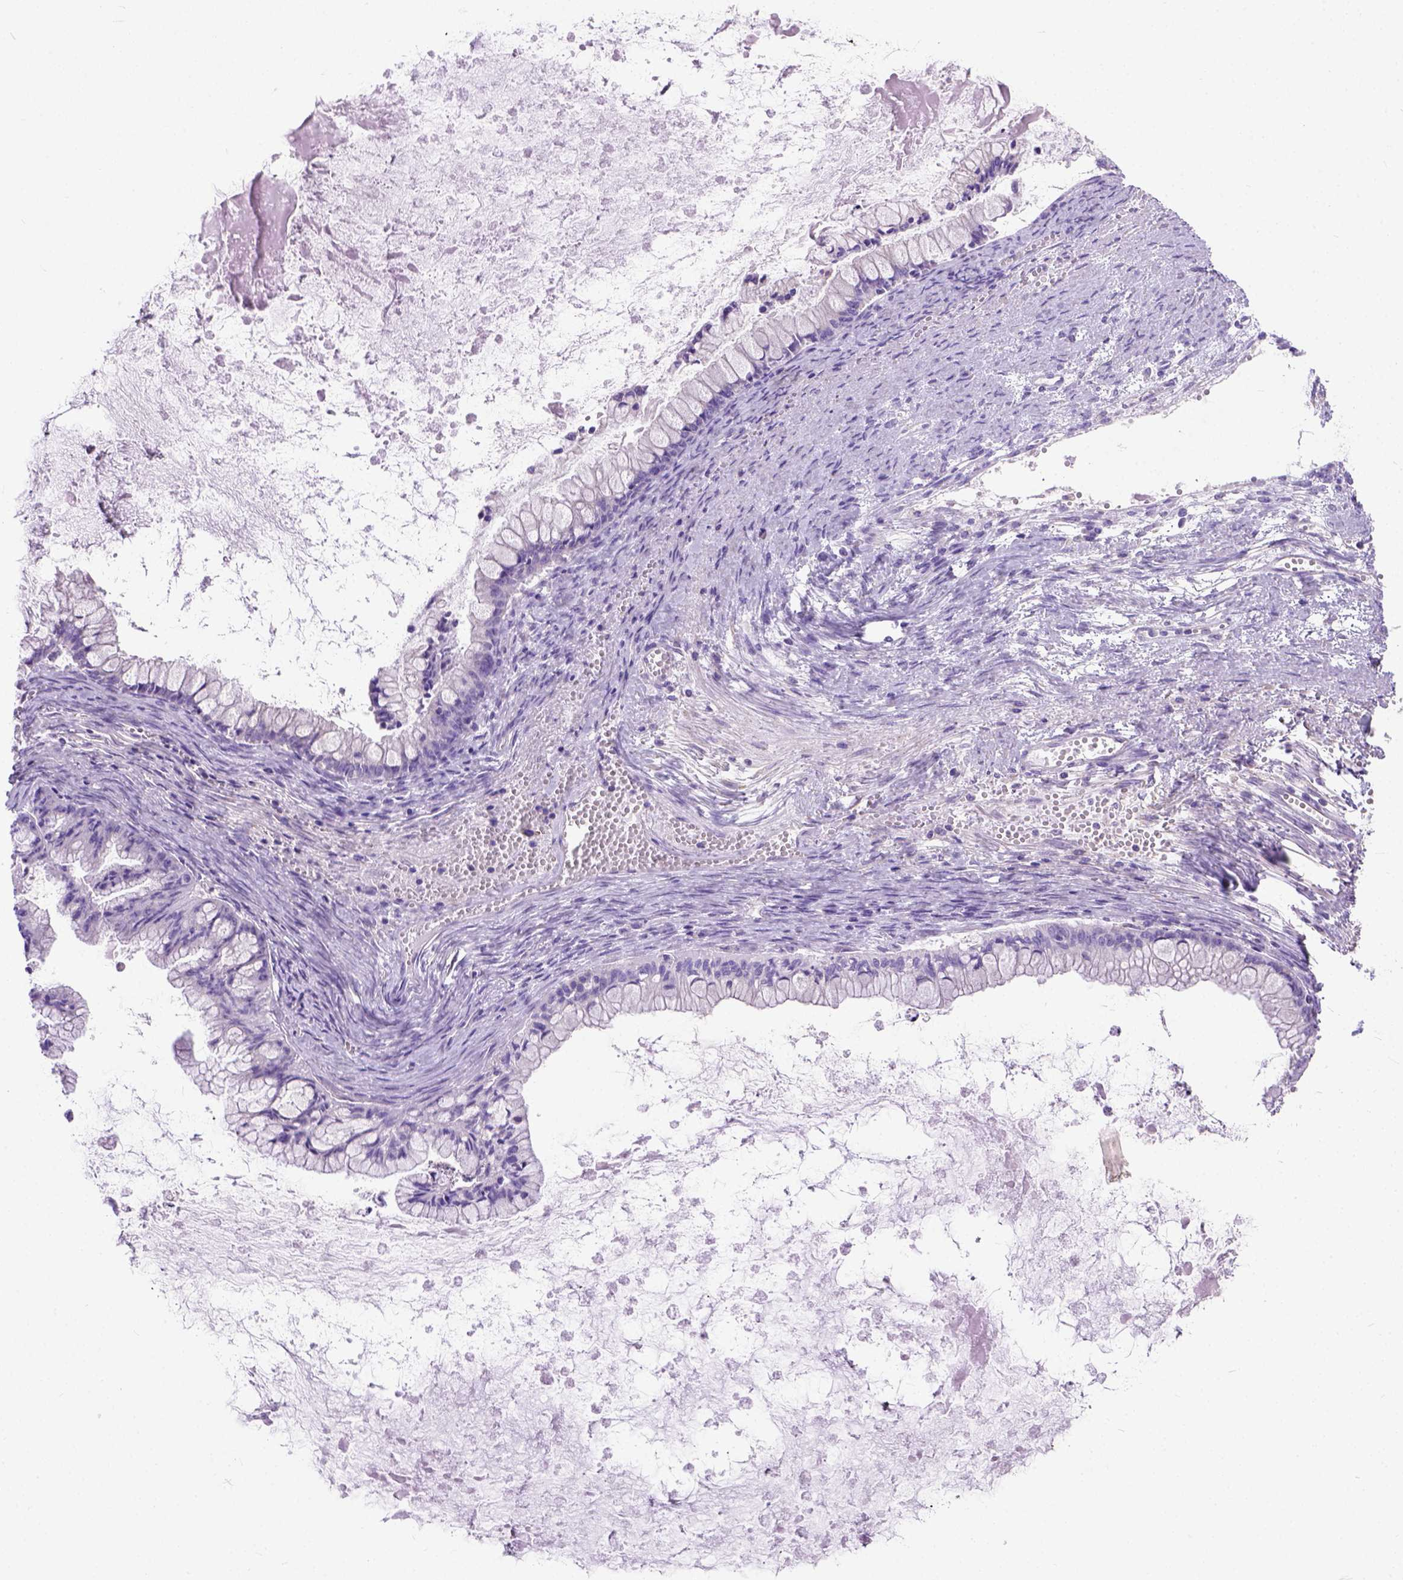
{"staining": {"intensity": "negative", "quantity": "none", "location": "none"}, "tissue": "ovarian cancer", "cell_type": "Tumor cells", "image_type": "cancer", "snomed": [{"axis": "morphology", "description": "Cystadenocarcinoma, mucinous, NOS"}, {"axis": "topography", "description": "Ovary"}], "caption": "Immunohistochemical staining of human ovarian mucinous cystadenocarcinoma exhibits no significant expression in tumor cells.", "gene": "ODAD3", "patient": {"sex": "female", "age": 67}}